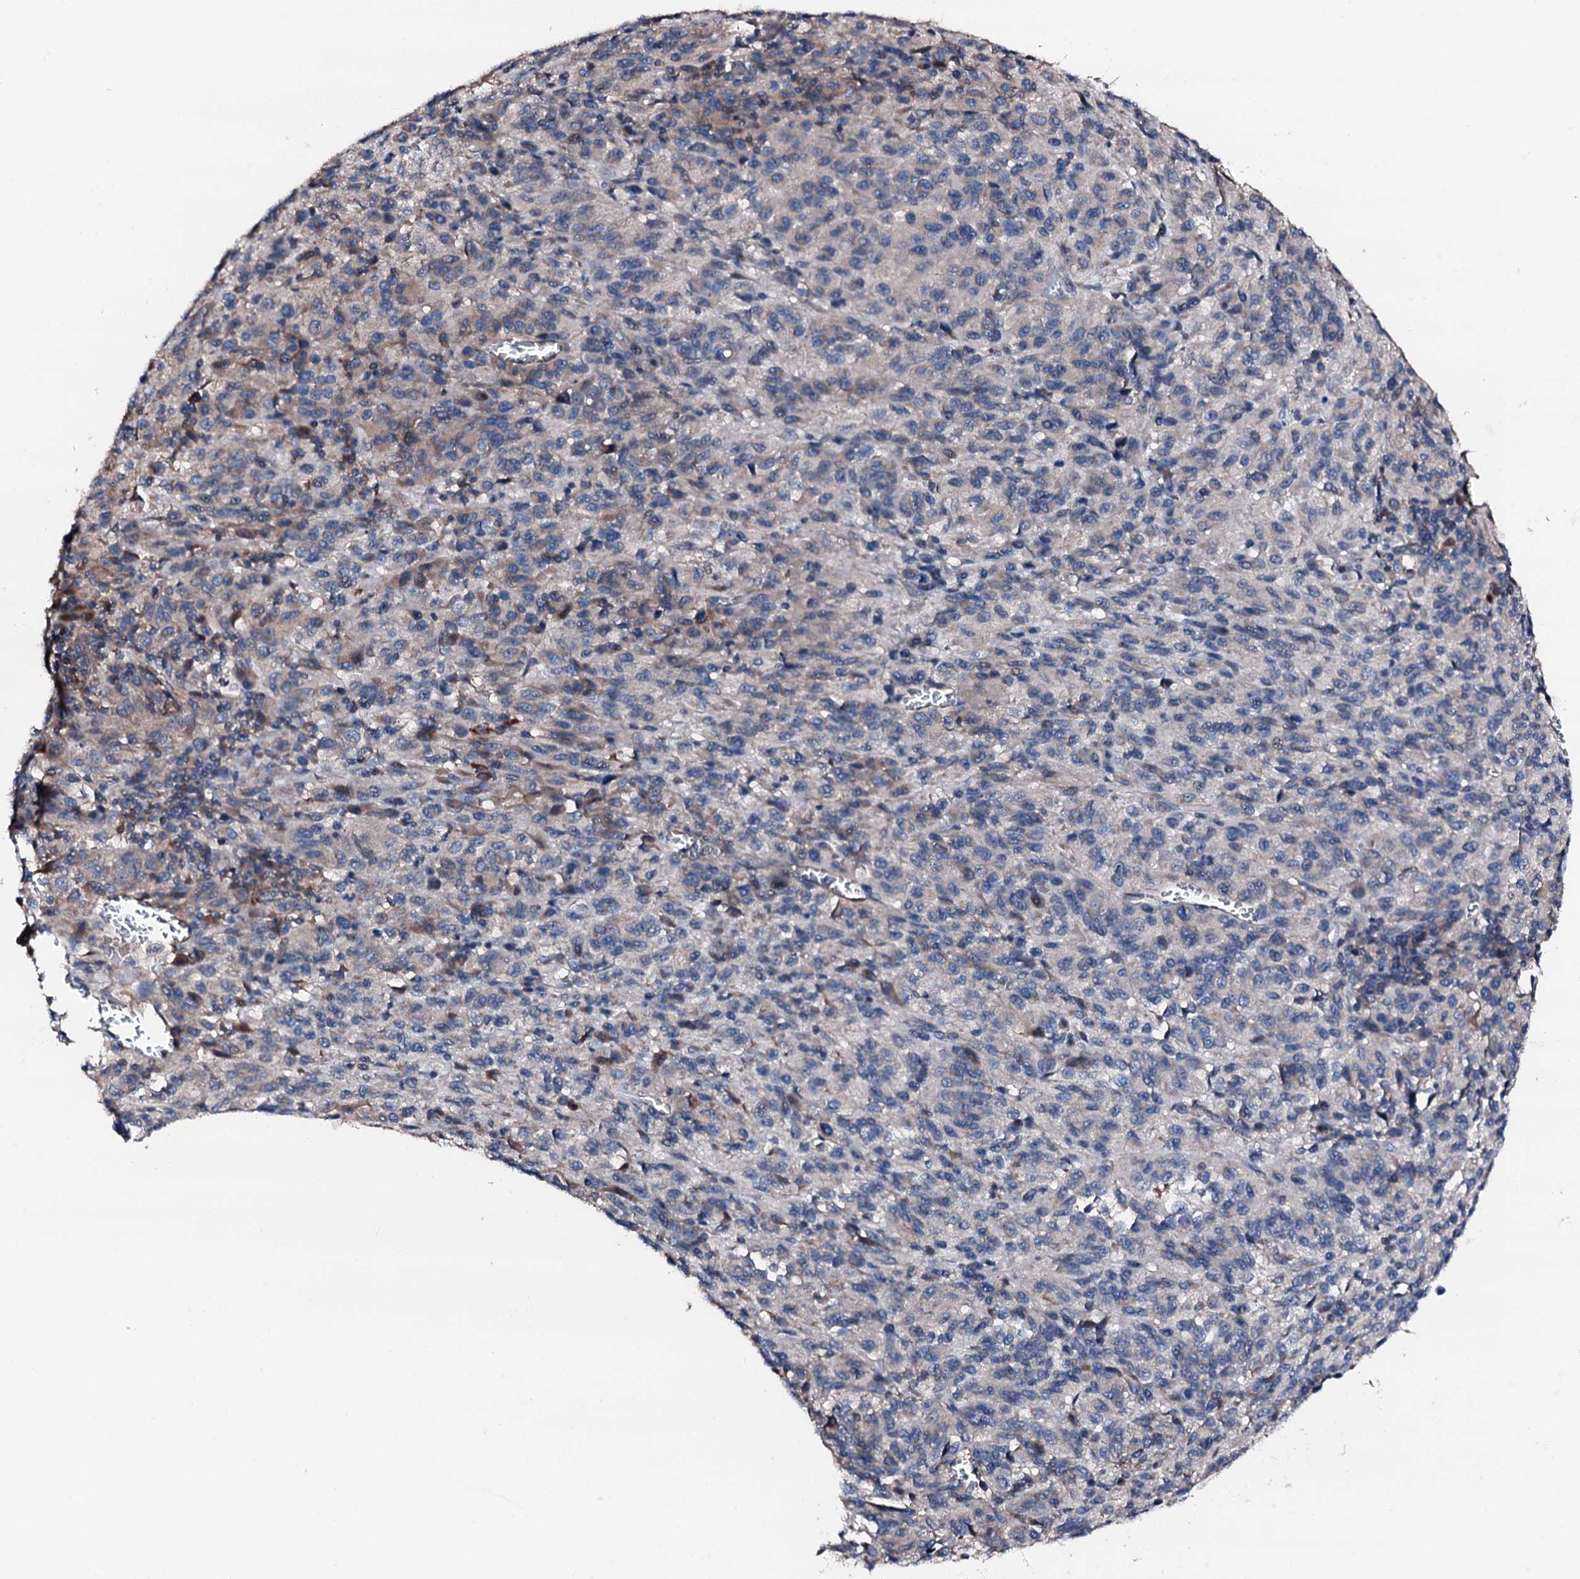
{"staining": {"intensity": "negative", "quantity": "none", "location": "none"}, "tissue": "melanoma", "cell_type": "Tumor cells", "image_type": "cancer", "snomed": [{"axis": "morphology", "description": "Malignant melanoma, Metastatic site"}, {"axis": "topography", "description": "Lung"}], "caption": "A high-resolution photomicrograph shows immunohistochemistry staining of melanoma, which demonstrates no significant staining in tumor cells.", "gene": "TRAFD1", "patient": {"sex": "male", "age": 64}}